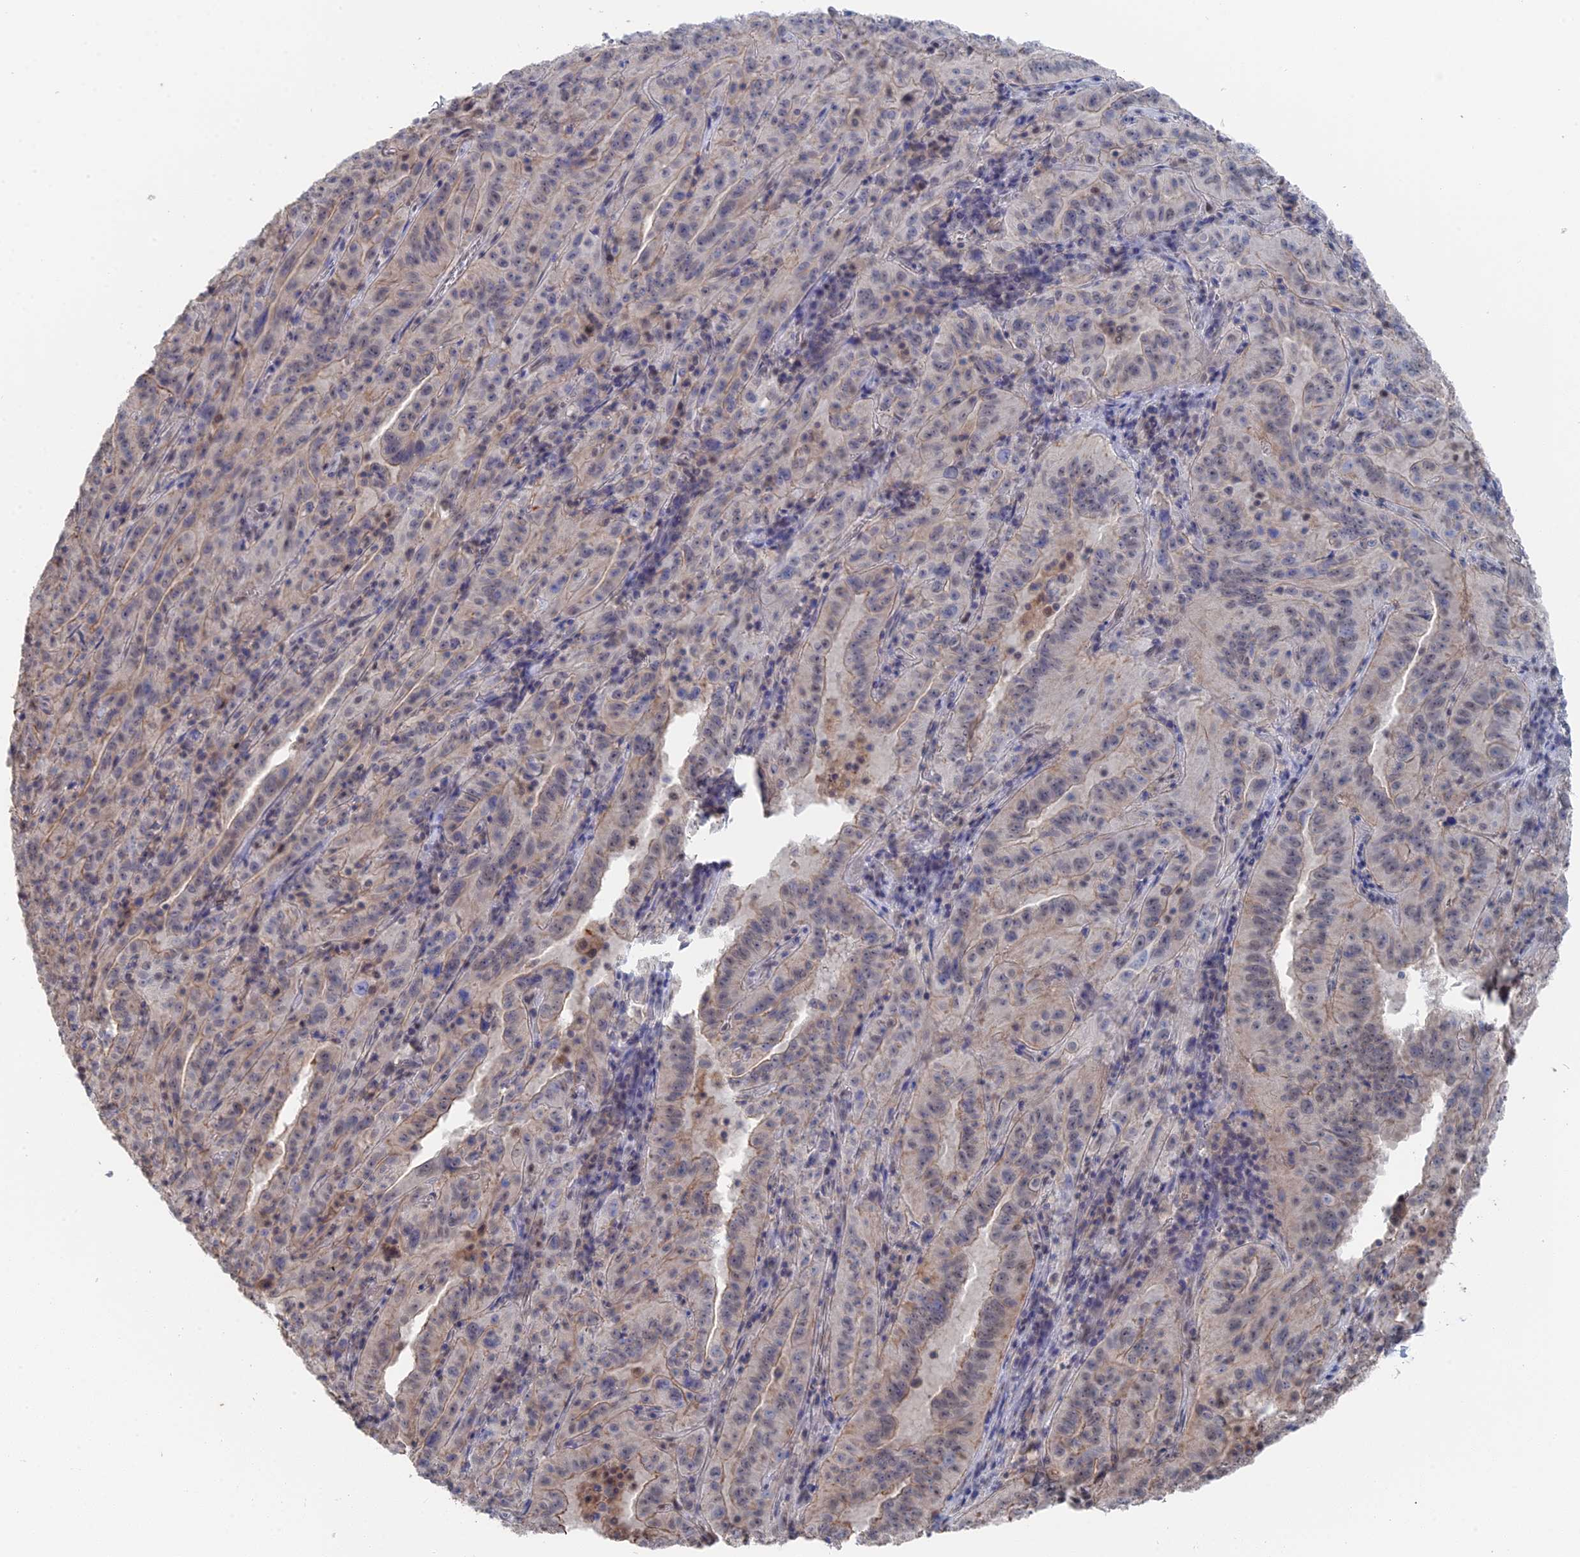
{"staining": {"intensity": "weak", "quantity": "25%-75%", "location": "cytoplasmic/membranous,nuclear"}, "tissue": "pancreatic cancer", "cell_type": "Tumor cells", "image_type": "cancer", "snomed": [{"axis": "morphology", "description": "Adenocarcinoma, NOS"}, {"axis": "topography", "description": "Pancreas"}], "caption": "Adenocarcinoma (pancreatic) stained for a protein displays weak cytoplasmic/membranous and nuclear positivity in tumor cells.", "gene": "TSSC4", "patient": {"sex": "male", "age": 63}}